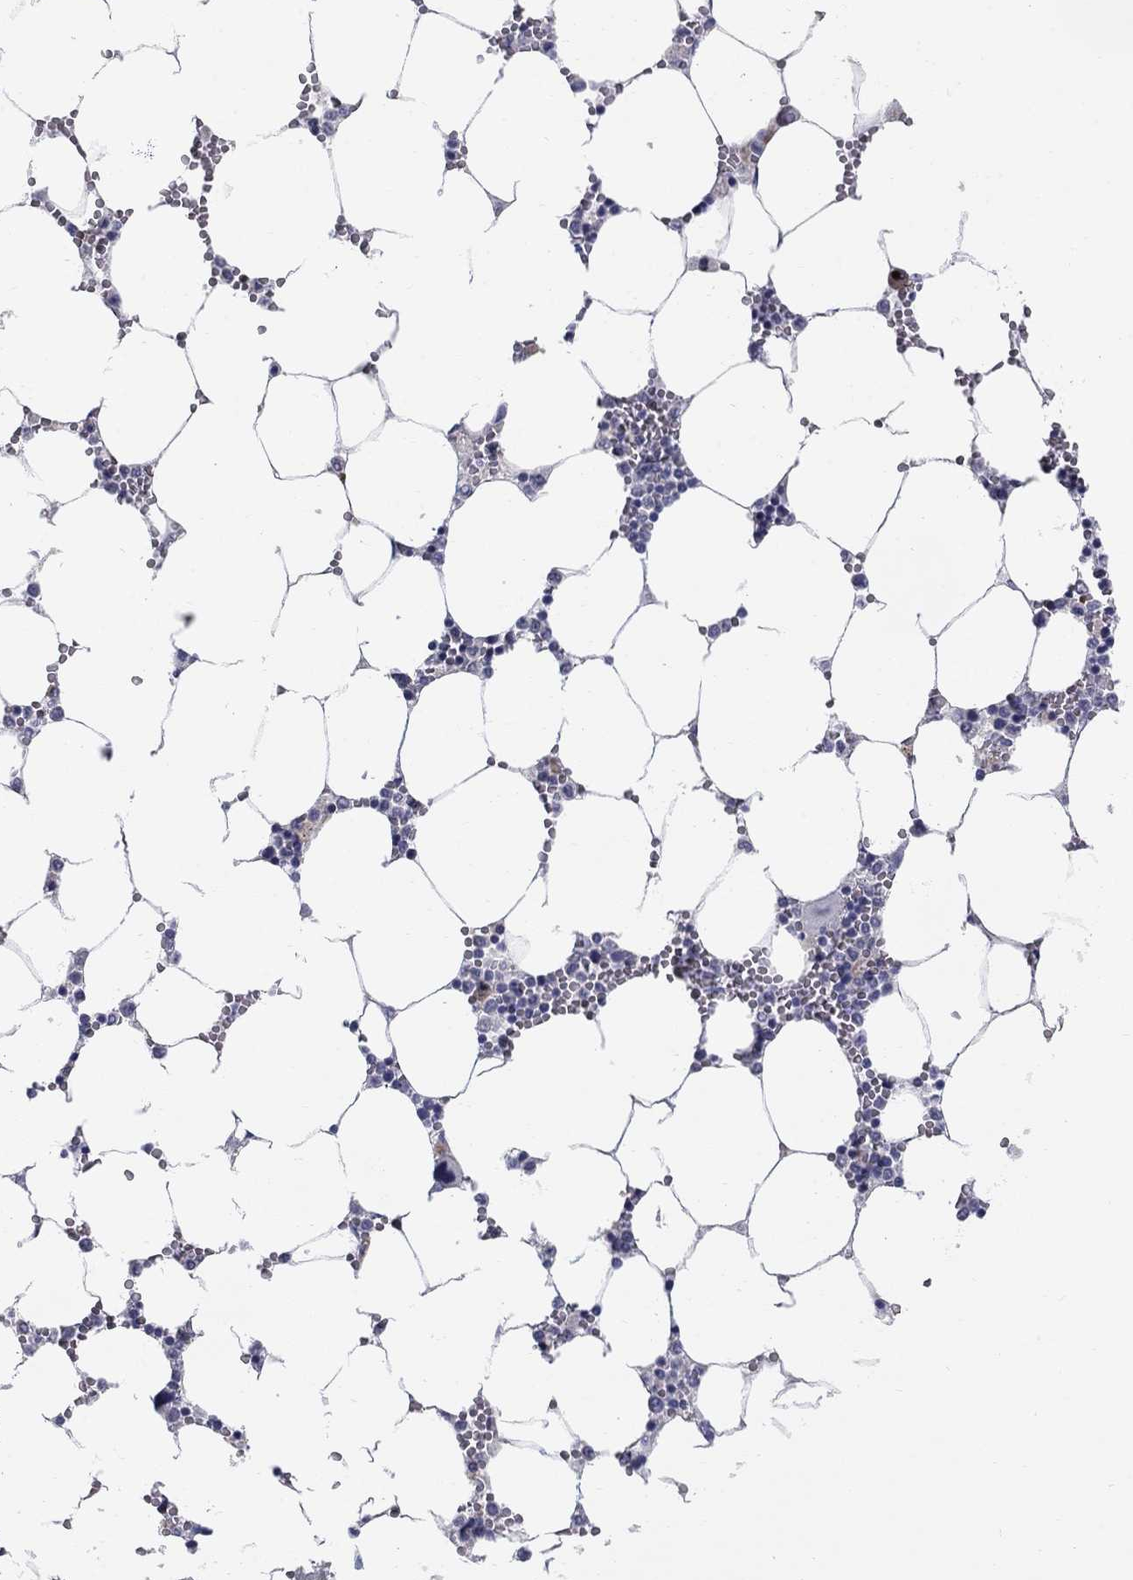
{"staining": {"intensity": "negative", "quantity": "none", "location": "none"}, "tissue": "bone marrow", "cell_type": "Hematopoietic cells", "image_type": "normal", "snomed": [{"axis": "morphology", "description": "Normal tissue, NOS"}, {"axis": "topography", "description": "Bone marrow"}], "caption": "Hematopoietic cells are negative for brown protein staining in normal bone marrow. The staining is performed using DAB brown chromogen with nuclei counter-stained in using hematoxylin.", "gene": "NTRK2", "patient": {"sex": "female", "age": 64}}